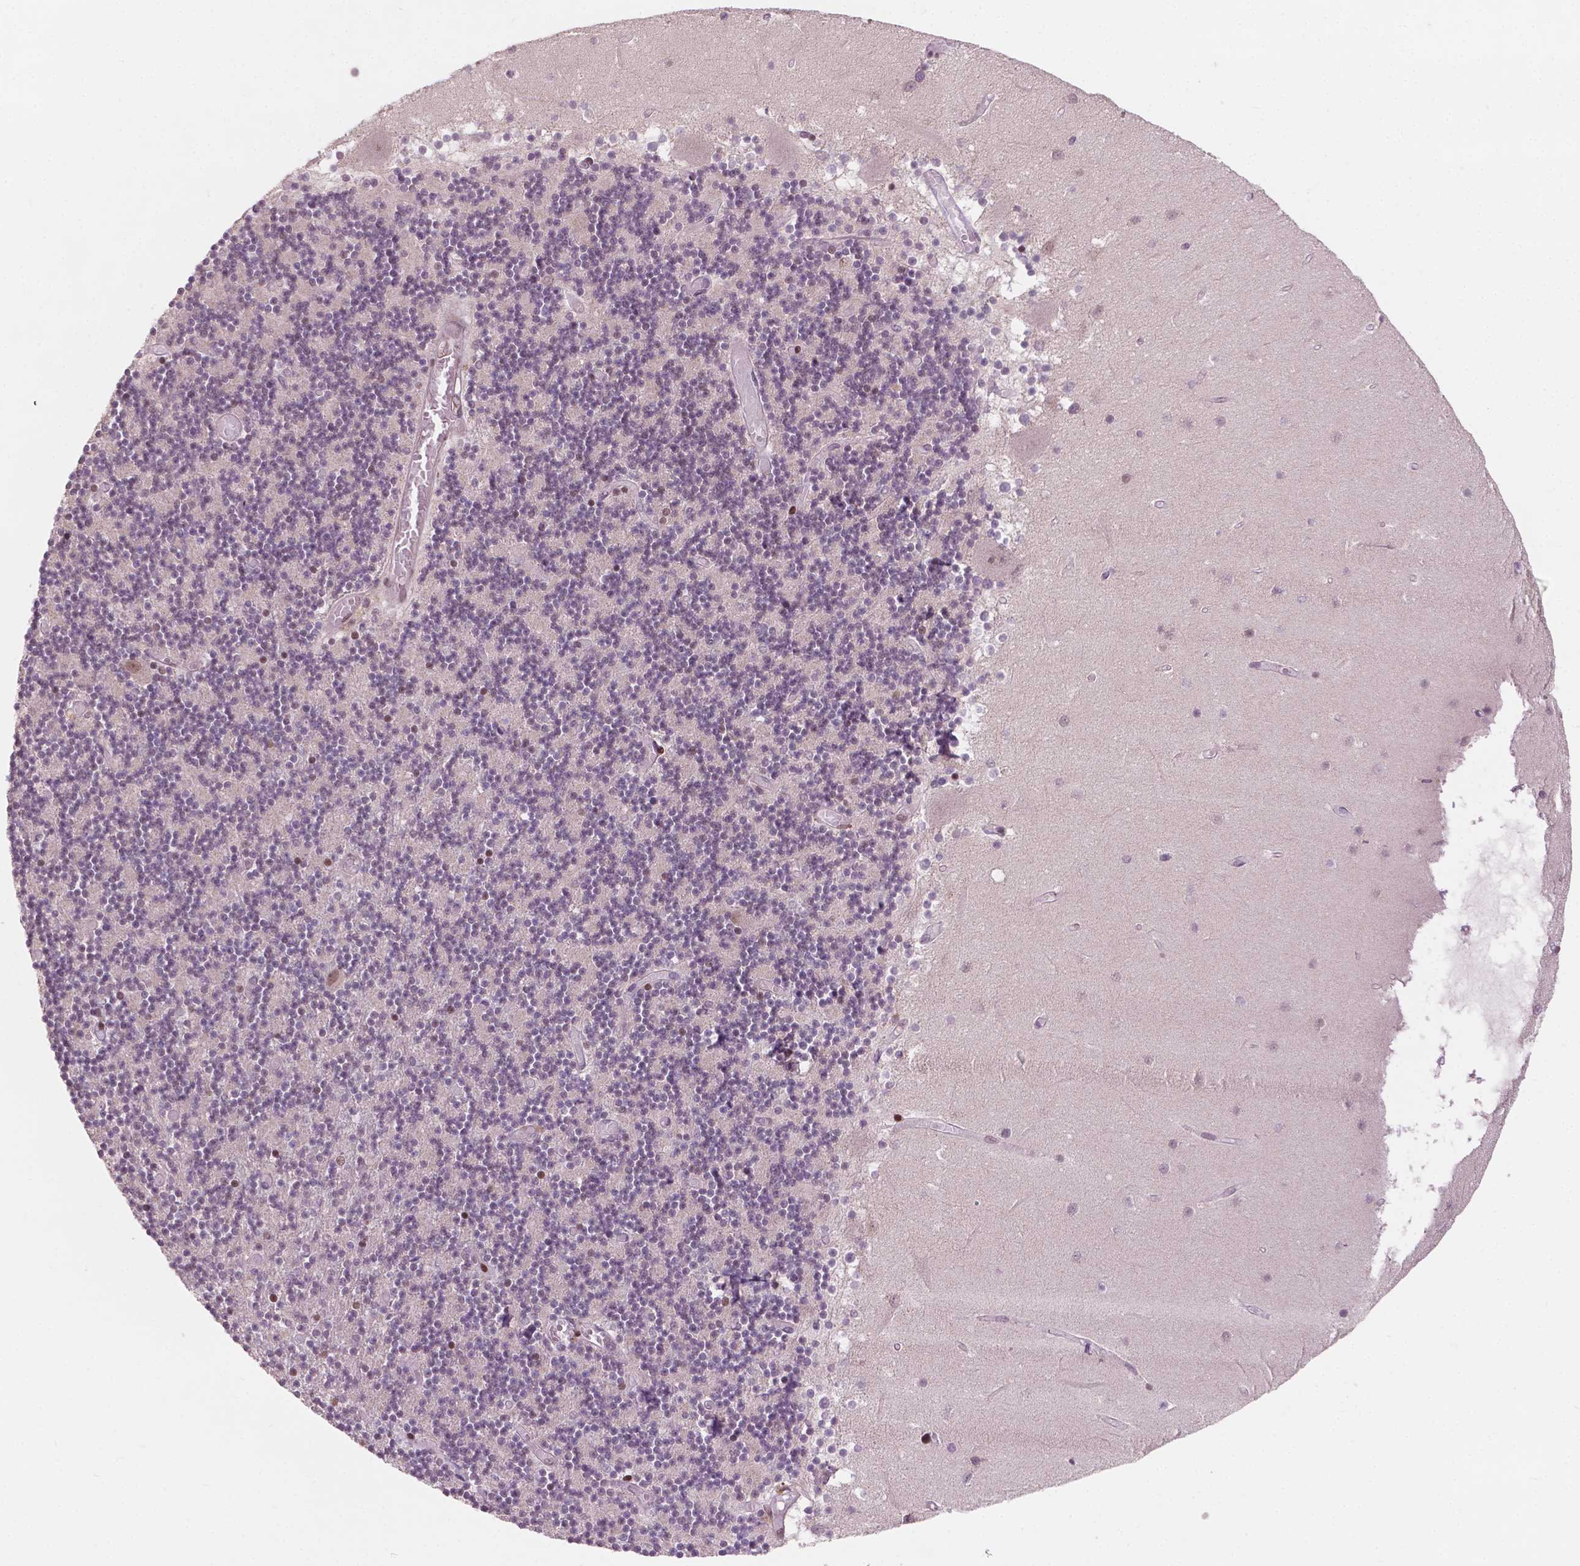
{"staining": {"intensity": "moderate", "quantity": "25%-75%", "location": "nuclear"}, "tissue": "cerebellum", "cell_type": "Cells in granular layer", "image_type": "normal", "snomed": [{"axis": "morphology", "description": "Normal tissue, NOS"}, {"axis": "topography", "description": "Cerebellum"}], "caption": "Protein analysis of unremarkable cerebellum displays moderate nuclear expression in approximately 25%-75% of cells in granular layer. (DAB IHC, brown staining for protein, blue staining for nuclei).", "gene": "NFAT5", "patient": {"sex": "female", "age": 28}}